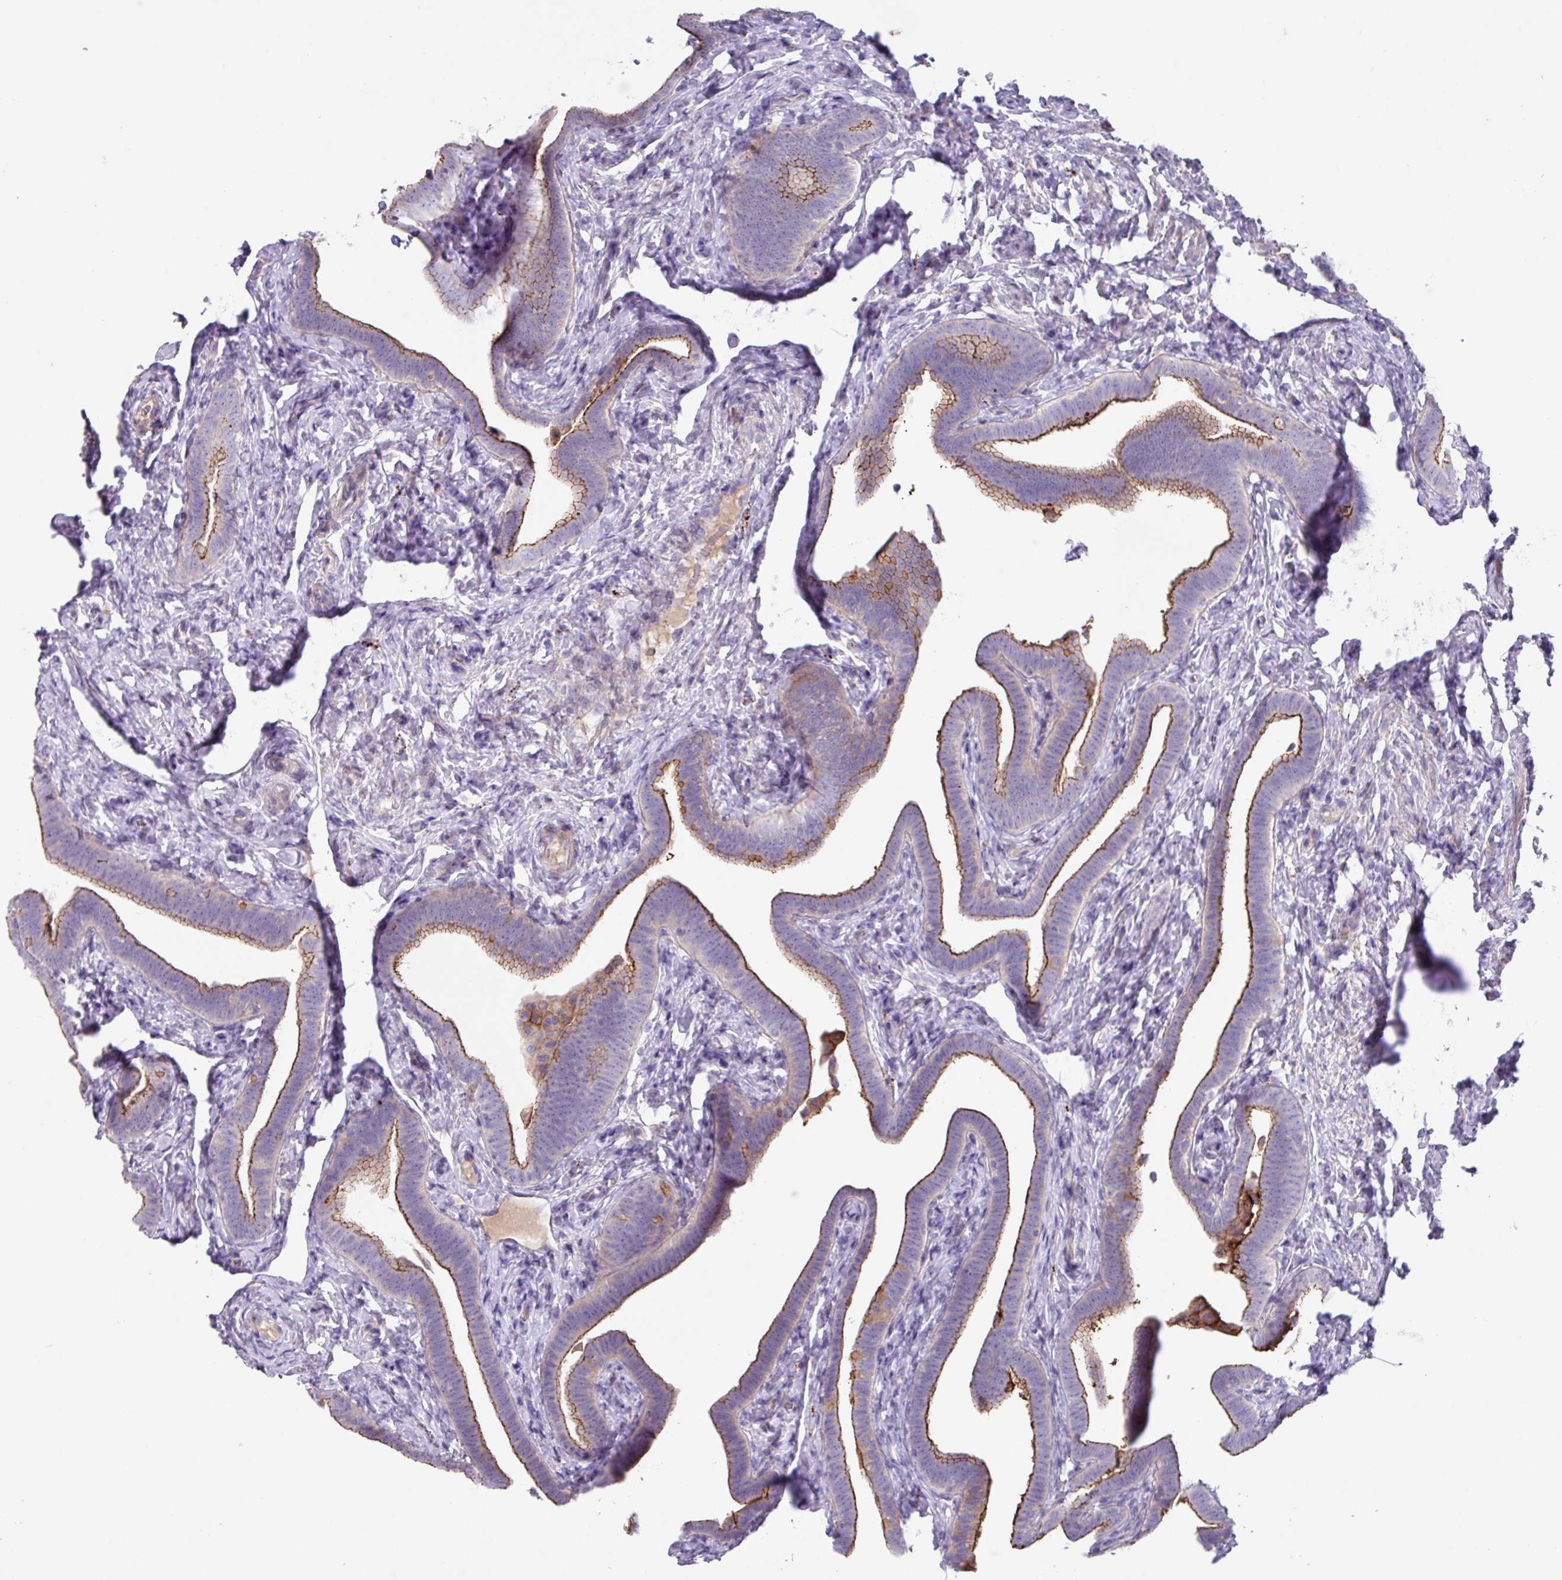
{"staining": {"intensity": "moderate", "quantity": "25%-75%", "location": "cytoplasmic/membranous"}, "tissue": "fallopian tube", "cell_type": "Glandular cells", "image_type": "normal", "snomed": [{"axis": "morphology", "description": "Normal tissue, NOS"}, {"axis": "topography", "description": "Fallopian tube"}], "caption": "A high-resolution micrograph shows IHC staining of unremarkable fallopian tube, which demonstrates moderate cytoplasmic/membranous expression in approximately 25%-75% of glandular cells.", "gene": "IQCJ", "patient": {"sex": "female", "age": 69}}